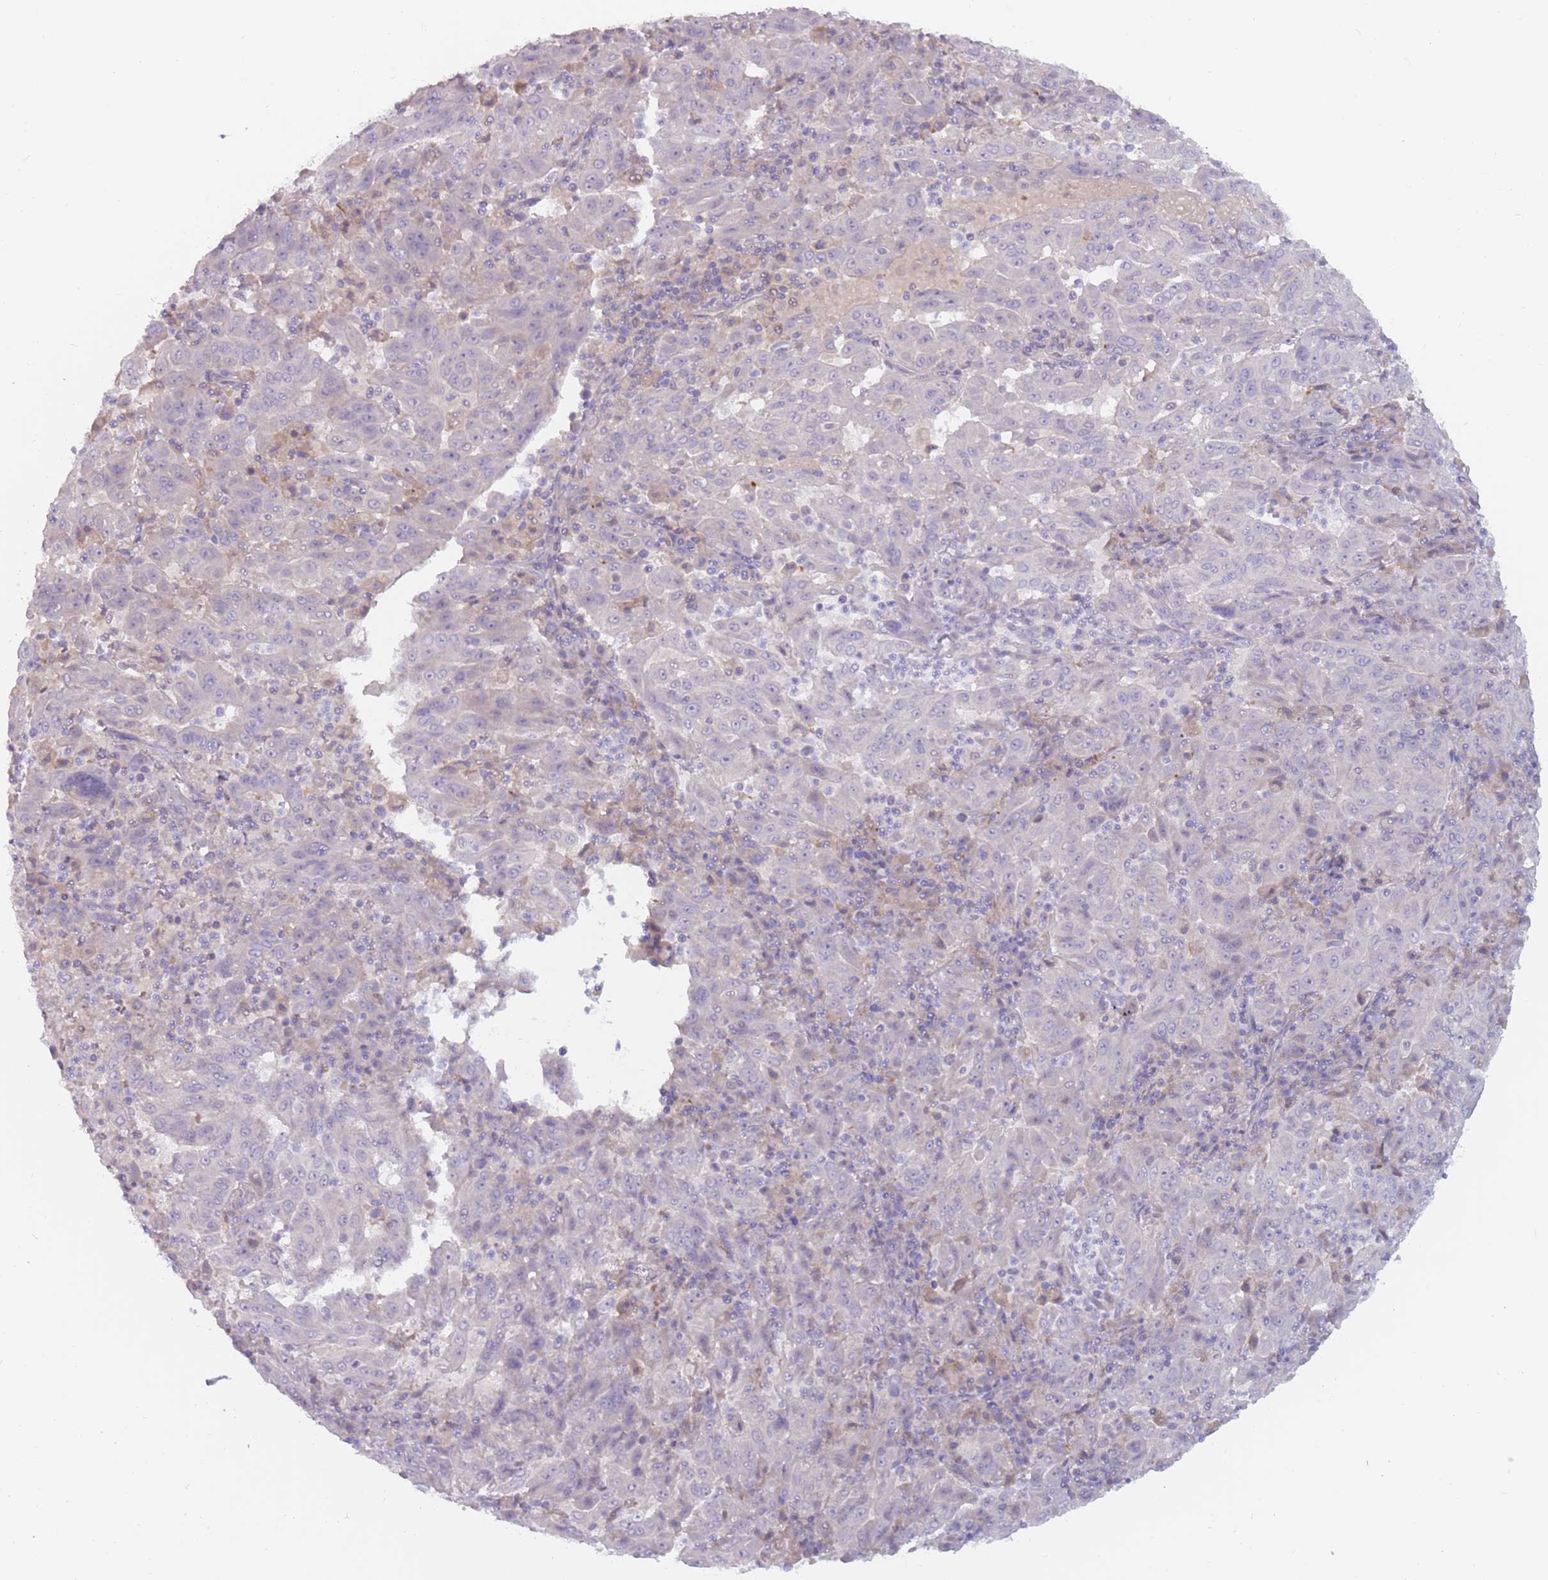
{"staining": {"intensity": "negative", "quantity": "none", "location": "none"}, "tissue": "pancreatic cancer", "cell_type": "Tumor cells", "image_type": "cancer", "snomed": [{"axis": "morphology", "description": "Adenocarcinoma, NOS"}, {"axis": "topography", "description": "Pancreas"}], "caption": "Tumor cells are negative for protein expression in human pancreatic adenocarcinoma. The staining is performed using DAB brown chromogen with nuclei counter-stained in using hematoxylin.", "gene": "DDX4", "patient": {"sex": "male", "age": 63}}